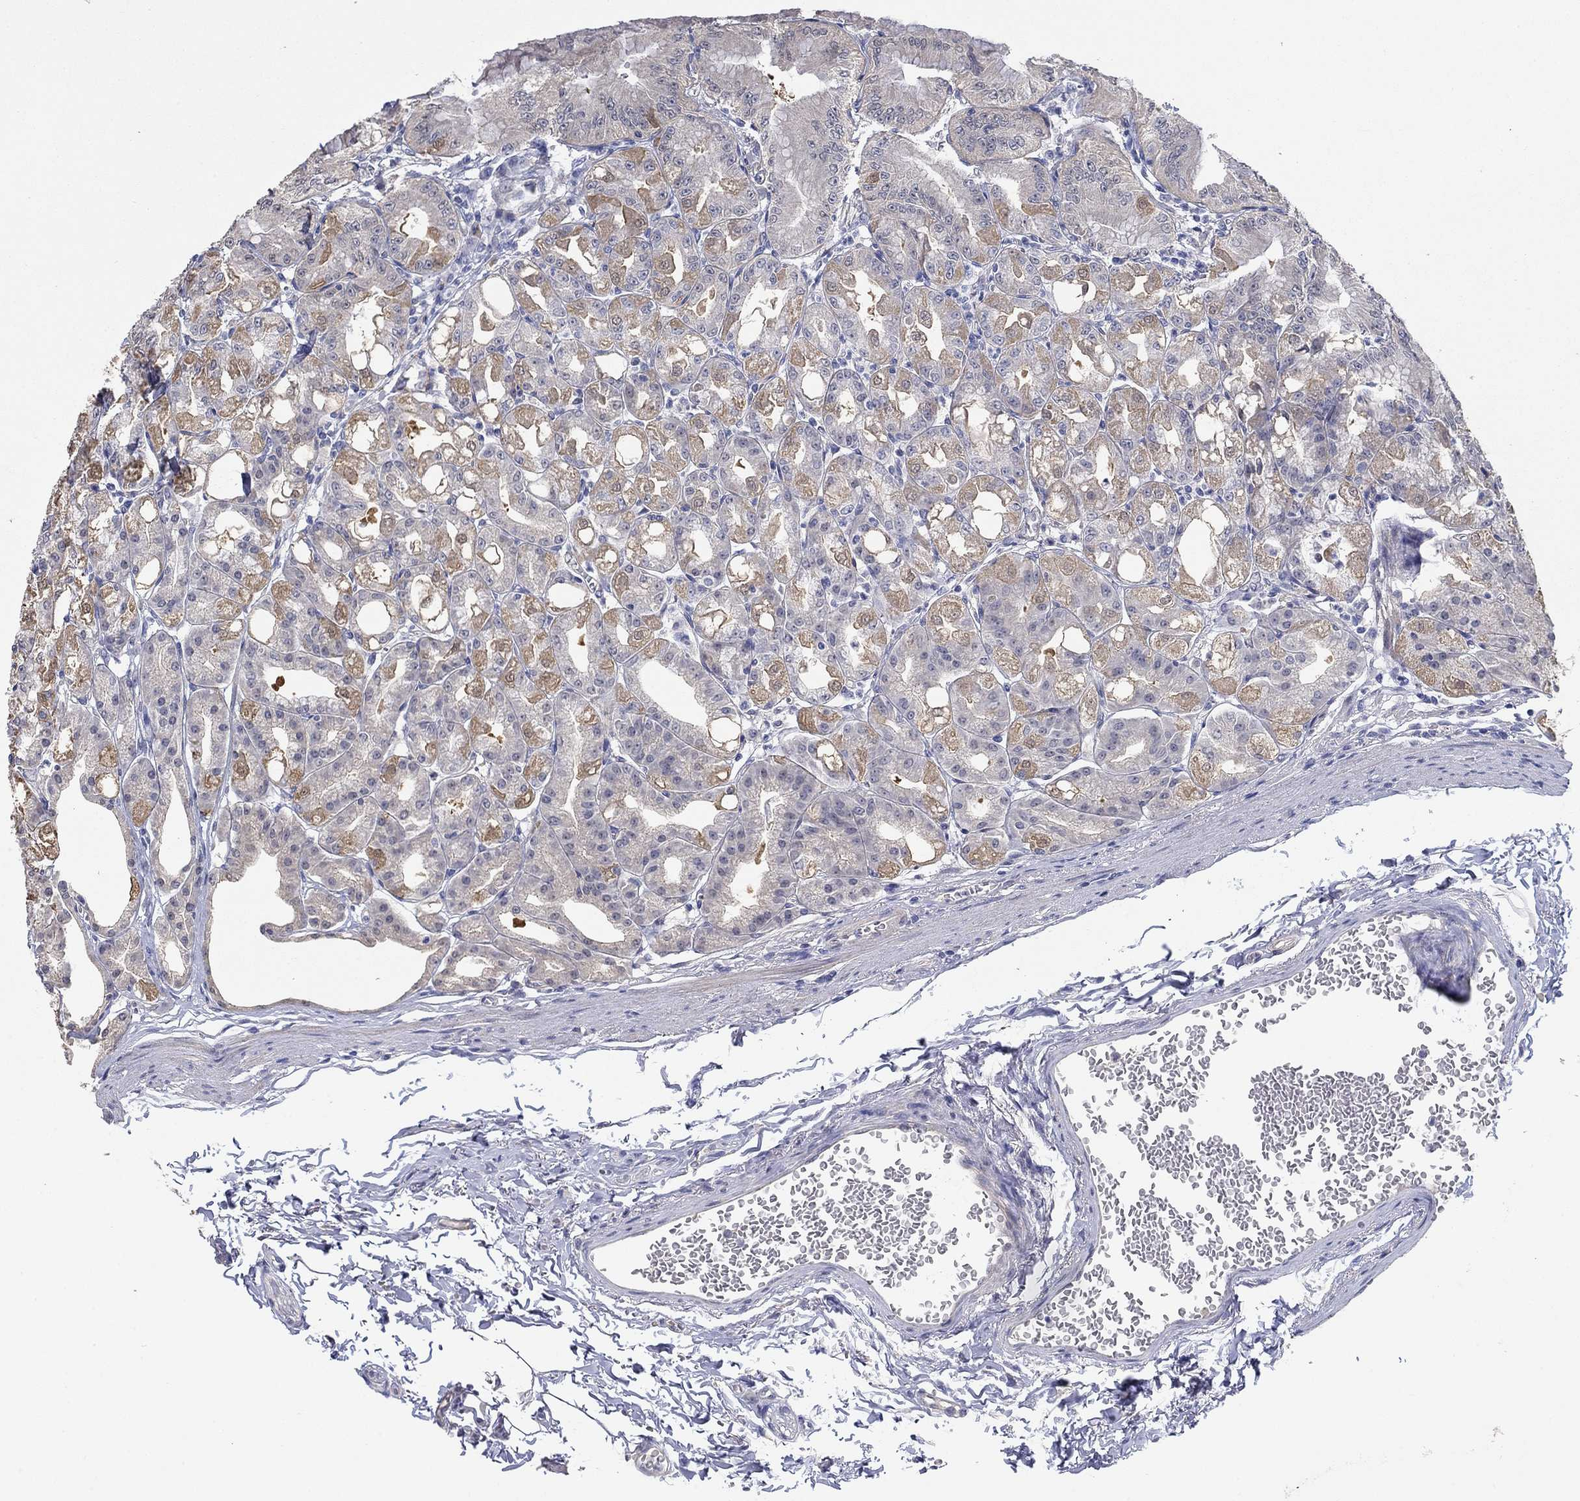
{"staining": {"intensity": "moderate", "quantity": "25%-75%", "location": "cytoplasmic/membranous"}, "tissue": "stomach", "cell_type": "Glandular cells", "image_type": "normal", "snomed": [{"axis": "morphology", "description": "Normal tissue, NOS"}, {"axis": "topography", "description": "Stomach"}], "caption": "Stomach was stained to show a protein in brown. There is medium levels of moderate cytoplasmic/membranous staining in about 25%-75% of glandular cells.", "gene": "GRK7", "patient": {"sex": "male", "age": 71}}